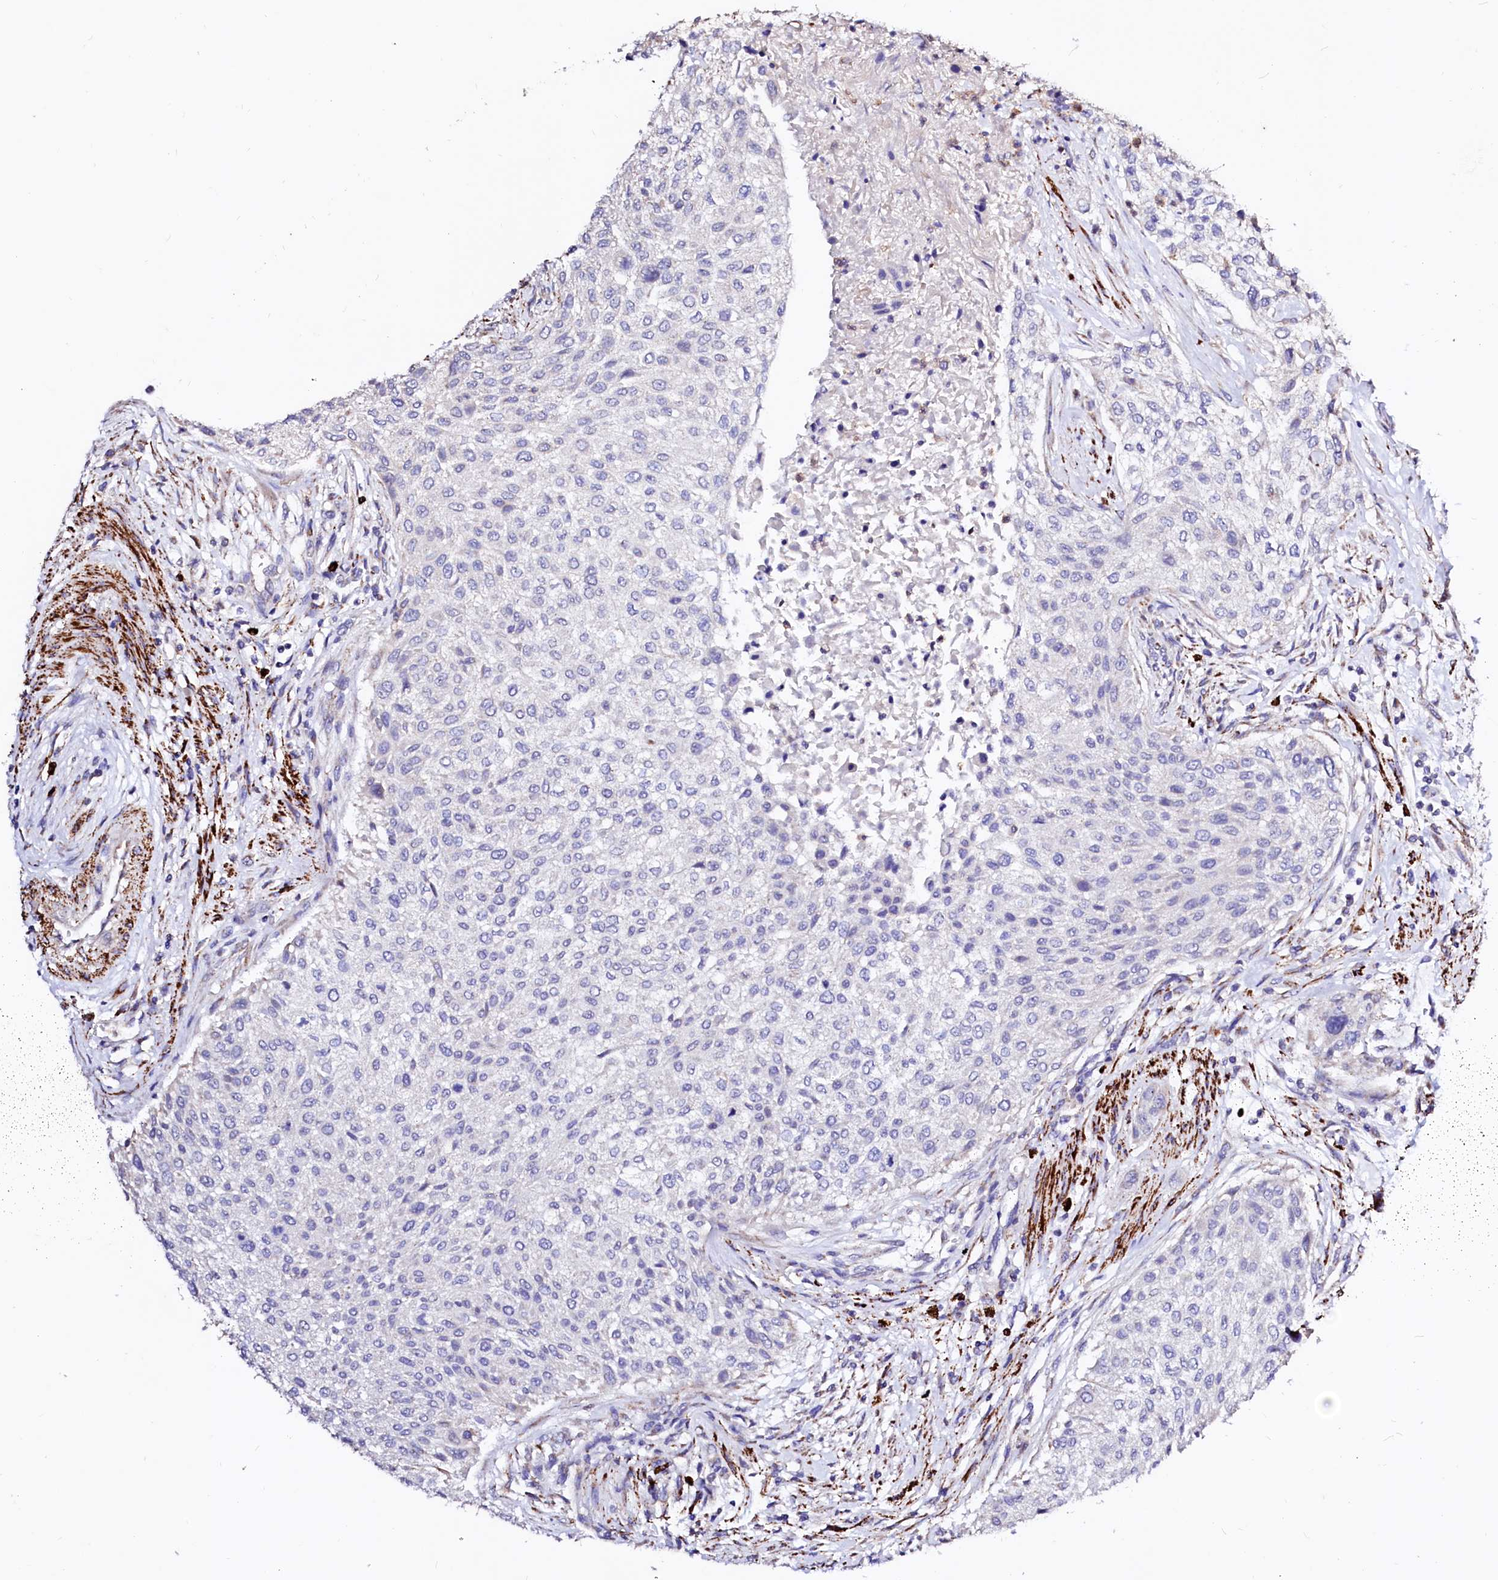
{"staining": {"intensity": "negative", "quantity": "none", "location": "none"}, "tissue": "urothelial cancer", "cell_type": "Tumor cells", "image_type": "cancer", "snomed": [{"axis": "morphology", "description": "Normal tissue, NOS"}, {"axis": "morphology", "description": "Urothelial carcinoma, NOS"}, {"axis": "topography", "description": "Urinary bladder"}, {"axis": "topography", "description": "Peripheral nerve tissue"}], "caption": "Tumor cells show no significant staining in urothelial cancer.", "gene": "MAOB", "patient": {"sex": "male", "age": 35}}